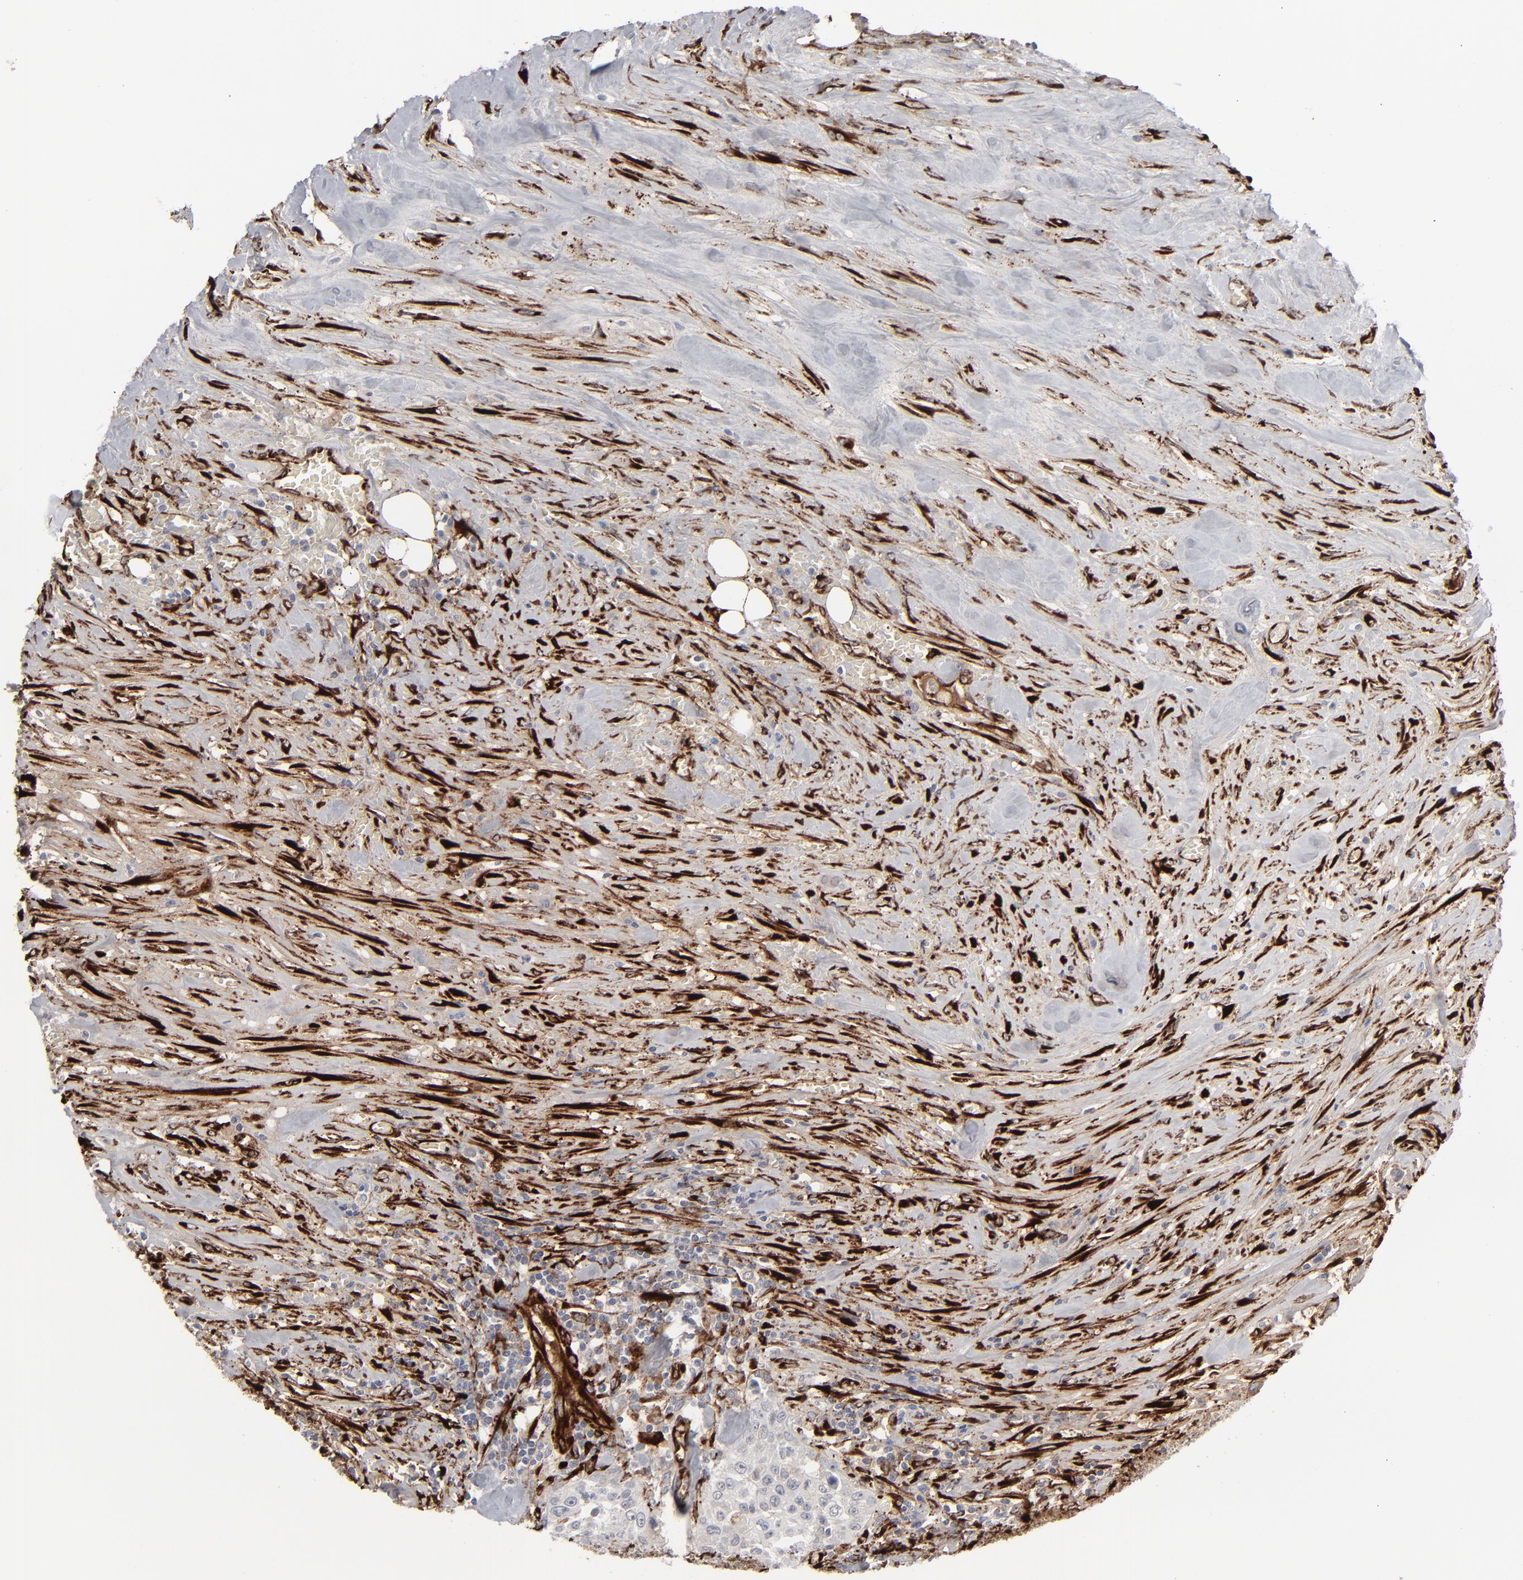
{"staining": {"intensity": "negative", "quantity": "none", "location": "none"}, "tissue": "urothelial cancer", "cell_type": "Tumor cells", "image_type": "cancer", "snomed": [{"axis": "morphology", "description": "Urothelial carcinoma, High grade"}, {"axis": "topography", "description": "Urinary bladder"}], "caption": "Tumor cells show no significant protein staining in urothelial carcinoma (high-grade).", "gene": "SPARC", "patient": {"sex": "male", "age": 74}}